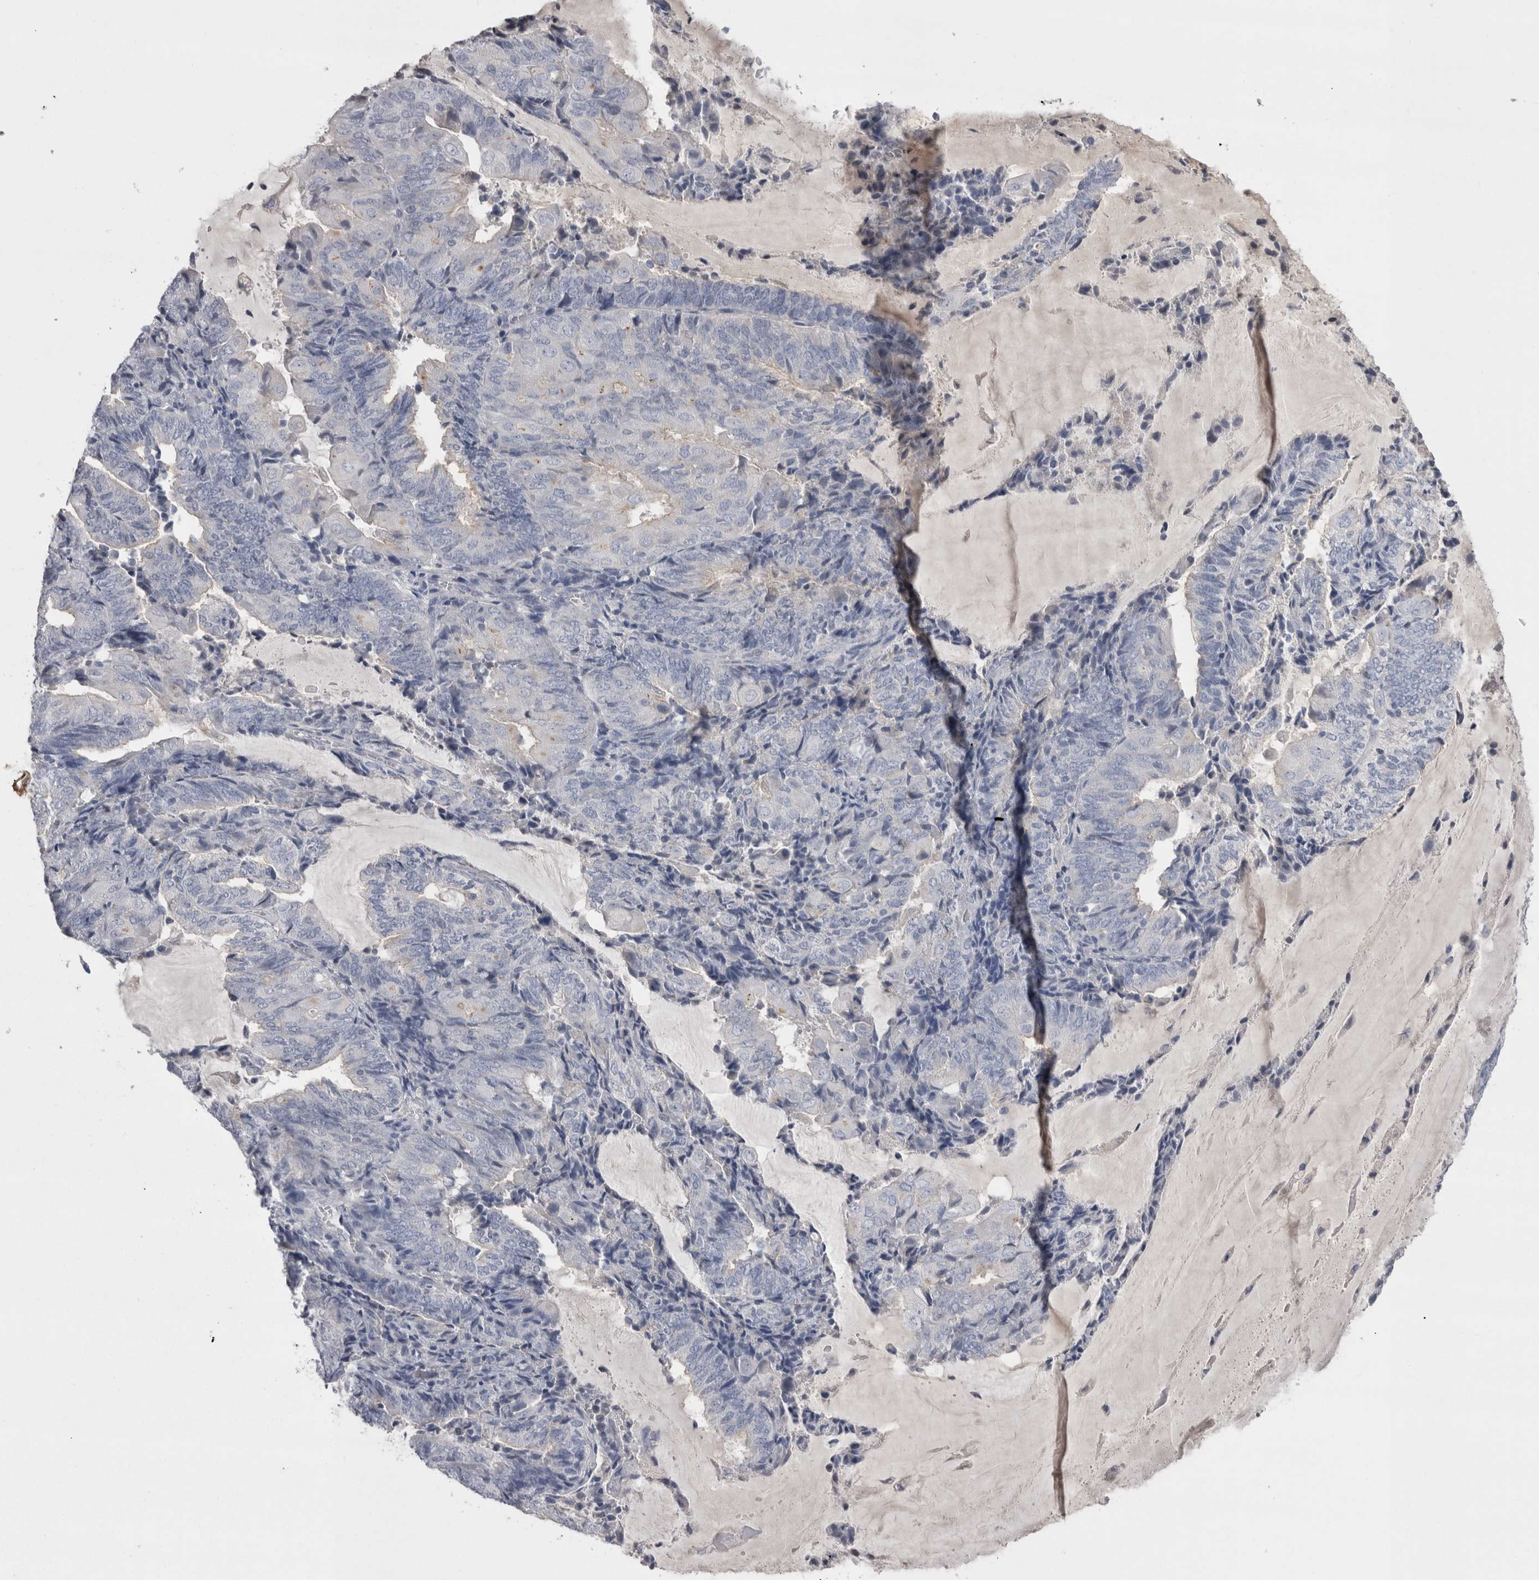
{"staining": {"intensity": "negative", "quantity": "none", "location": "none"}, "tissue": "endometrial cancer", "cell_type": "Tumor cells", "image_type": "cancer", "snomed": [{"axis": "morphology", "description": "Adenocarcinoma, NOS"}, {"axis": "topography", "description": "Endometrium"}], "caption": "Tumor cells are negative for brown protein staining in endometrial cancer.", "gene": "REG1A", "patient": {"sex": "female", "age": 81}}